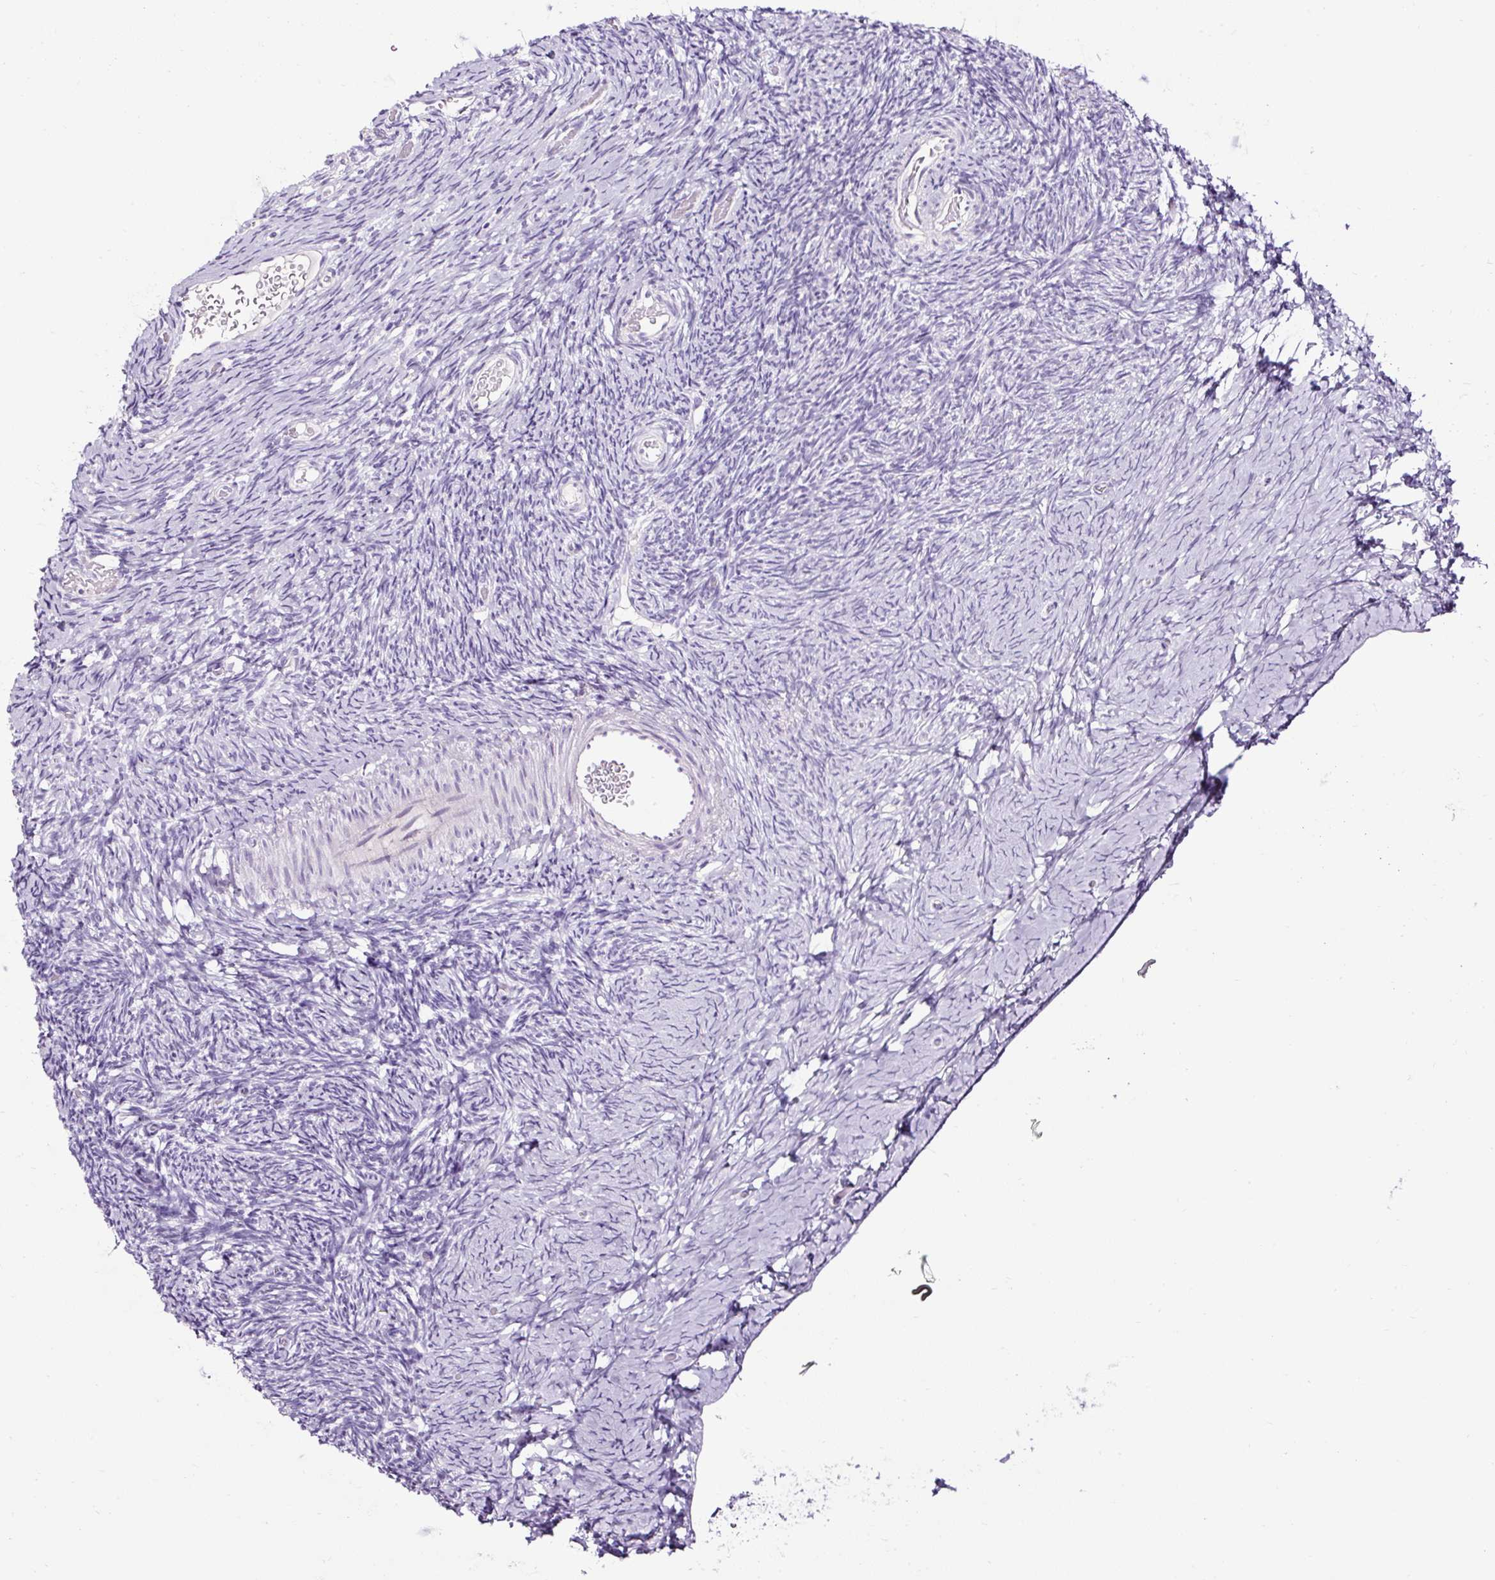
{"staining": {"intensity": "negative", "quantity": "none", "location": "none"}, "tissue": "ovary", "cell_type": "Follicle cells", "image_type": "normal", "snomed": [{"axis": "morphology", "description": "Normal tissue, NOS"}, {"axis": "topography", "description": "Ovary"}], "caption": "Immunohistochemistry (IHC) micrograph of benign ovary: human ovary stained with DAB (3,3'-diaminobenzidine) exhibits no significant protein positivity in follicle cells. (DAB IHC visualized using brightfield microscopy, high magnification).", "gene": "SLC7A8", "patient": {"sex": "female", "age": 39}}